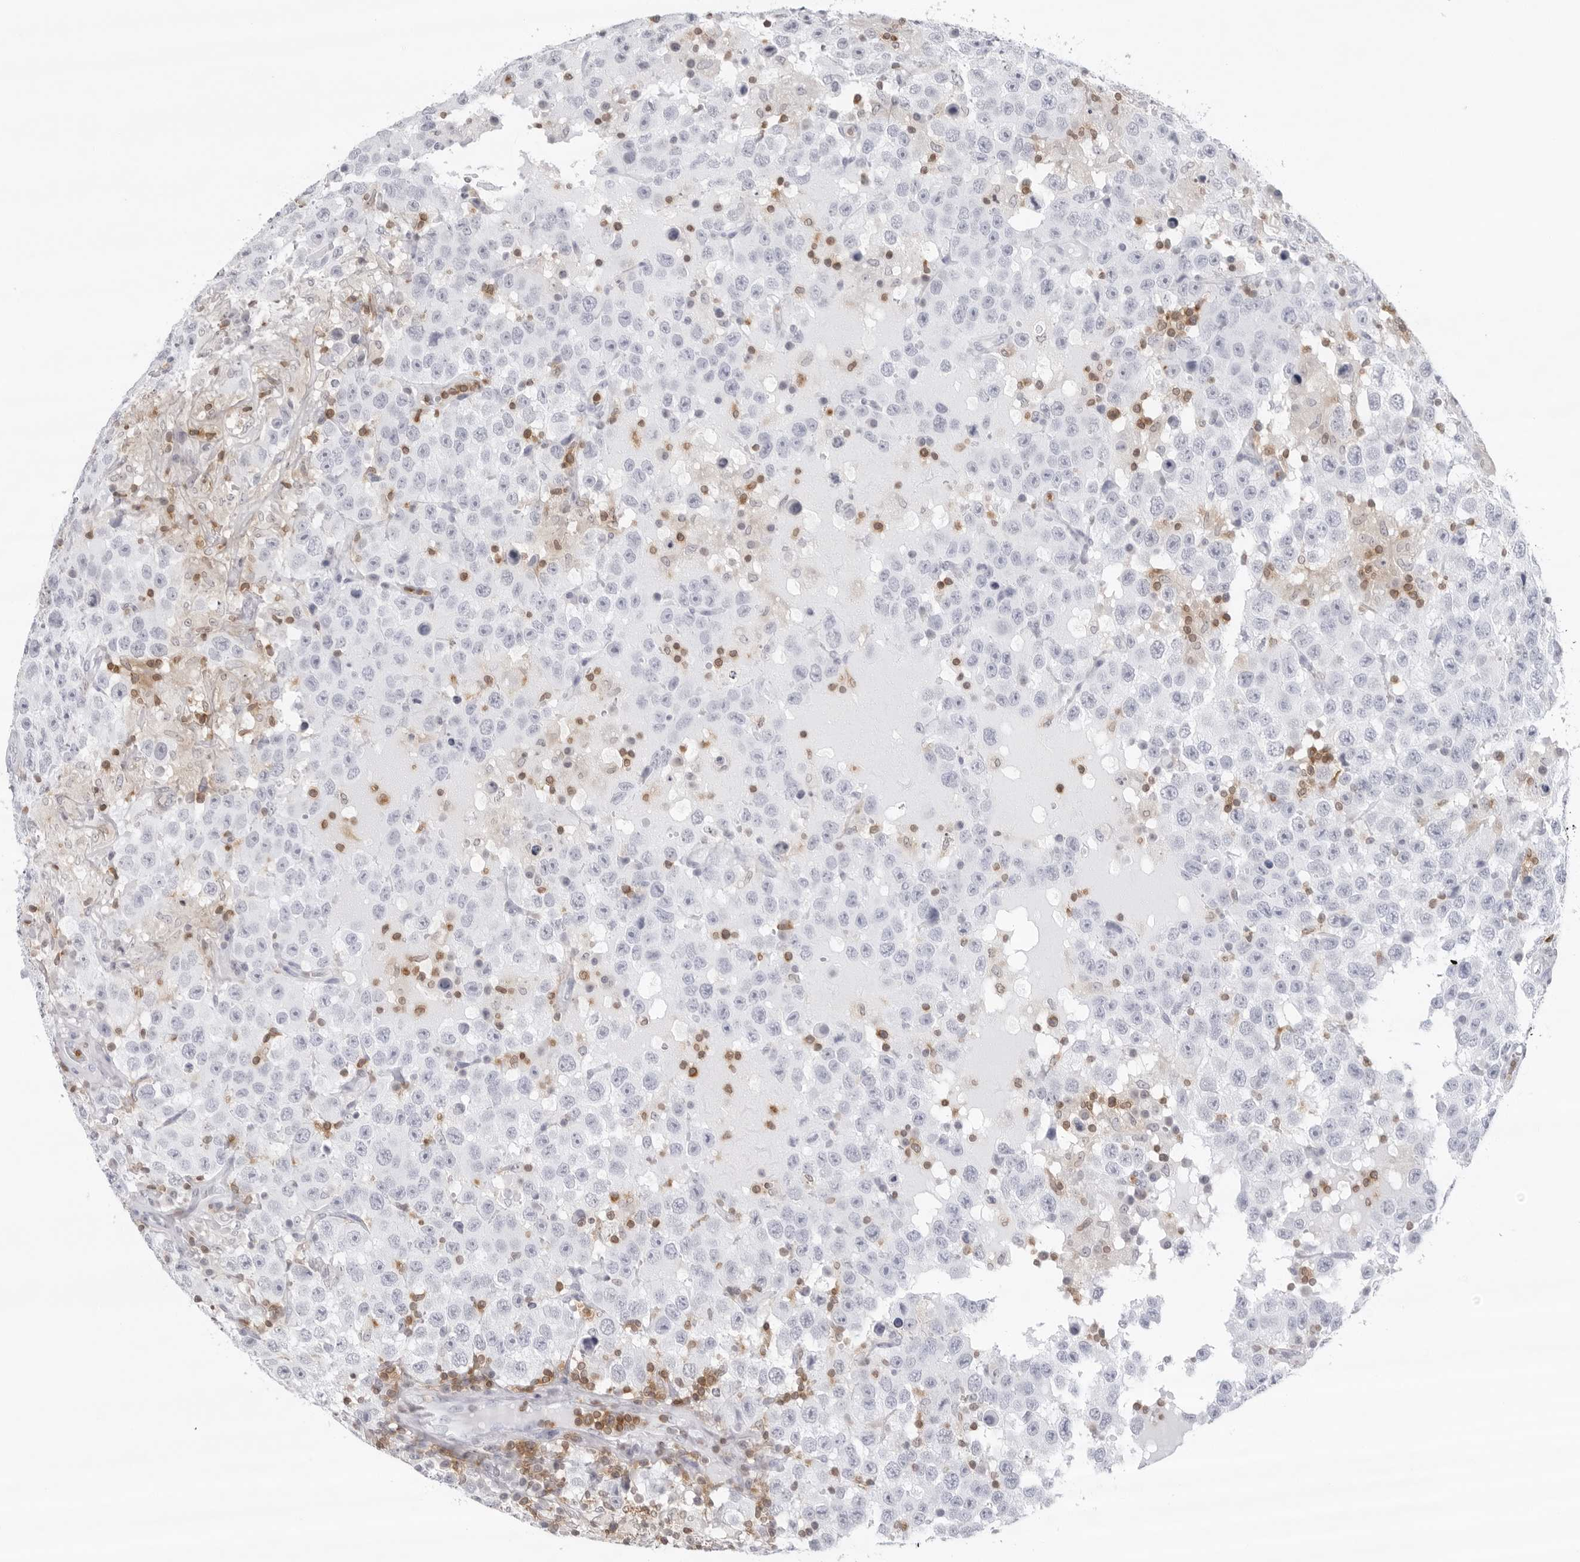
{"staining": {"intensity": "negative", "quantity": "none", "location": "none"}, "tissue": "testis cancer", "cell_type": "Tumor cells", "image_type": "cancer", "snomed": [{"axis": "morphology", "description": "Seminoma, NOS"}, {"axis": "topography", "description": "Testis"}], "caption": "A histopathology image of testis cancer (seminoma) stained for a protein exhibits no brown staining in tumor cells.", "gene": "FMNL1", "patient": {"sex": "male", "age": 41}}